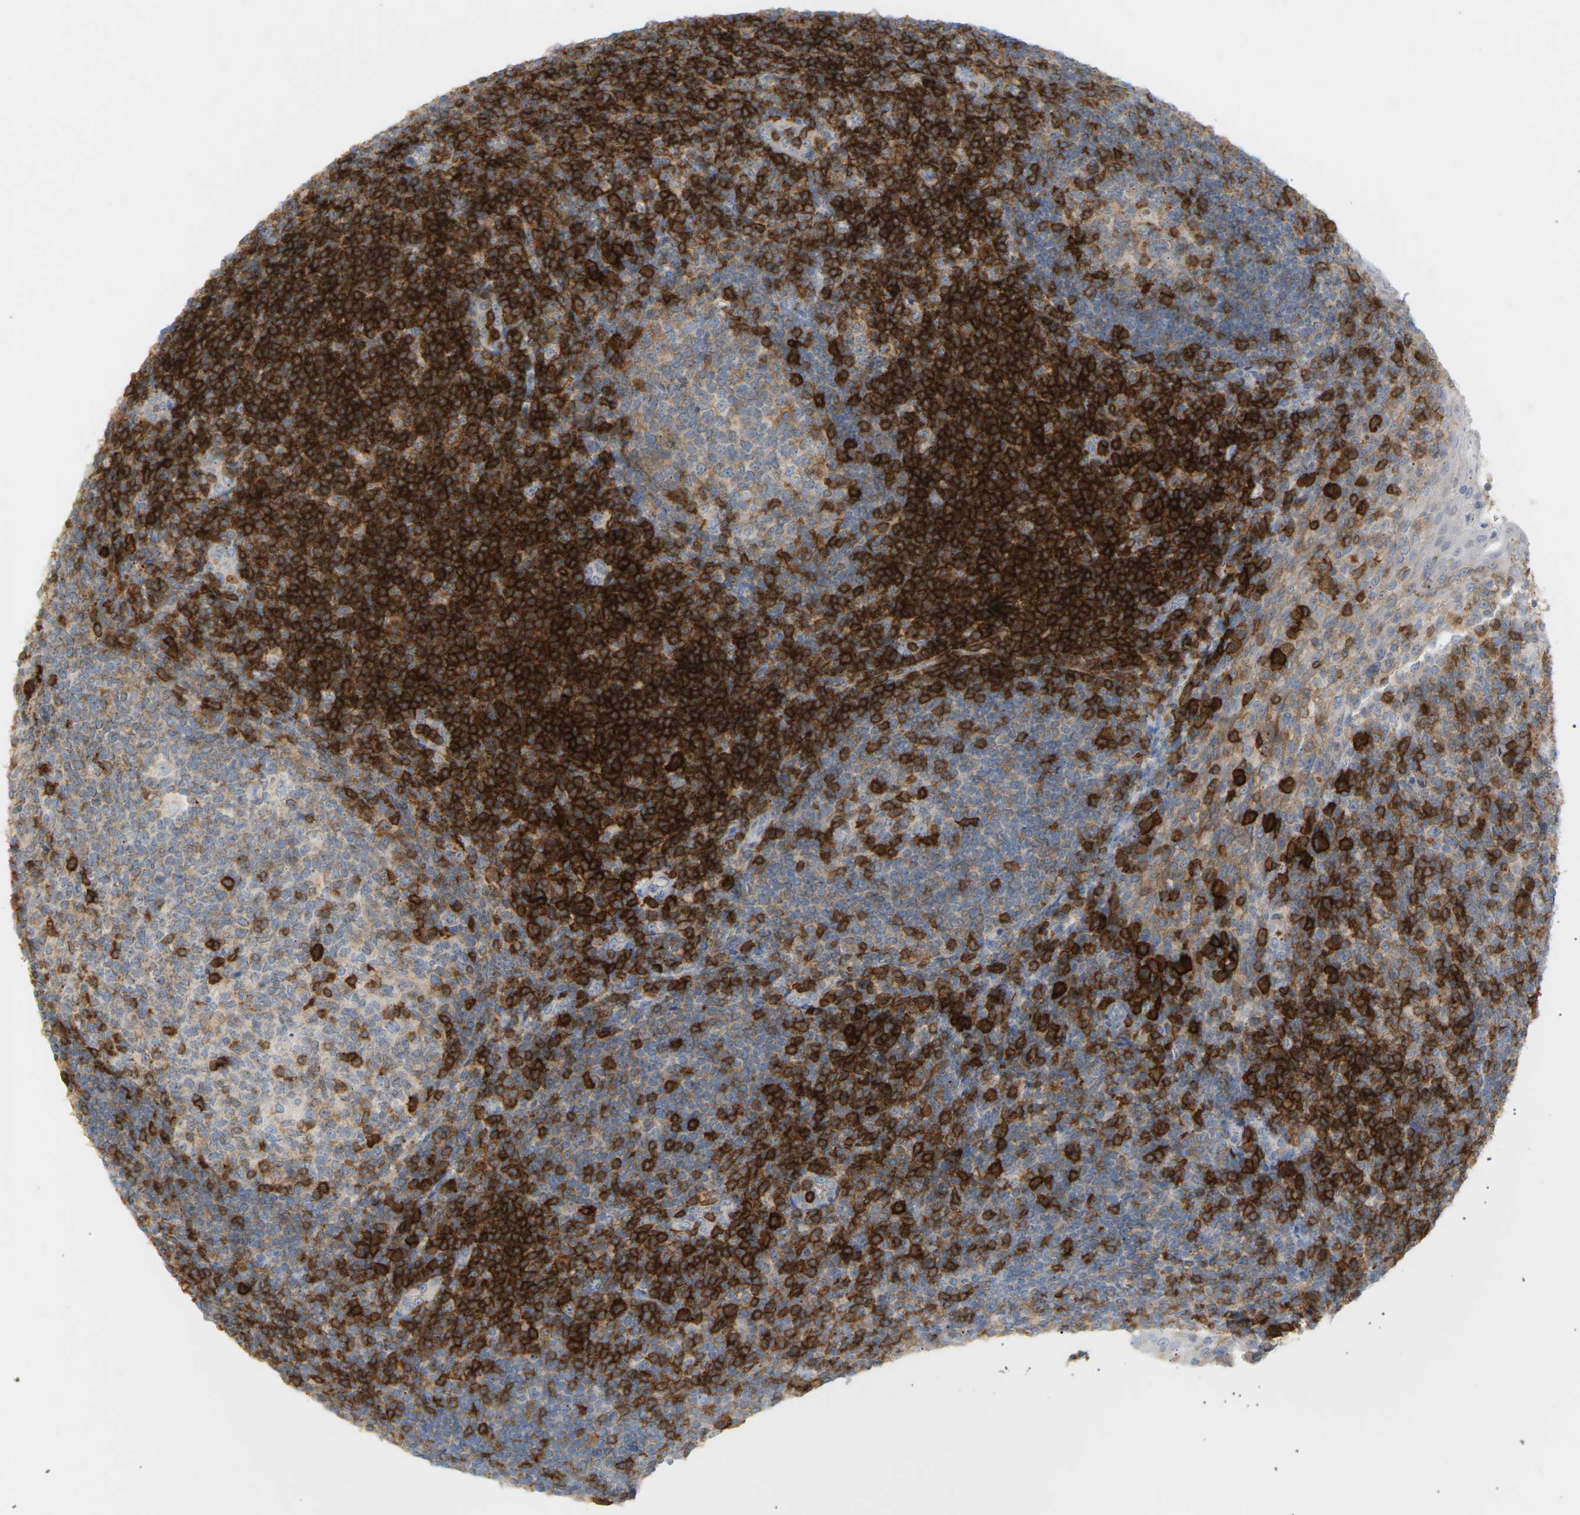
{"staining": {"intensity": "moderate", "quantity": "25%-75%", "location": "cytoplasmic/membranous"}, "tissue": "tonsil", "cell_type": "Germinal center cells", "image_type": "normal", "snomed": [{"axis": "morphology", "description": "Normal tissue, NOS"}, {"axis": "topography", "description": "Tonsil"}], "caption": "DAB (3,3'-diaminobenzidine) immunohistochemical staining of normal human tonsil reveals moderate cytoplasmic/membranous protein expression in approximately 25%-75% of germinal center cells. (Brightfield microscopy of DAB IHC at high magnification).", "gene": "LIME1", "patient": {"sex": "male", "age": 37}}